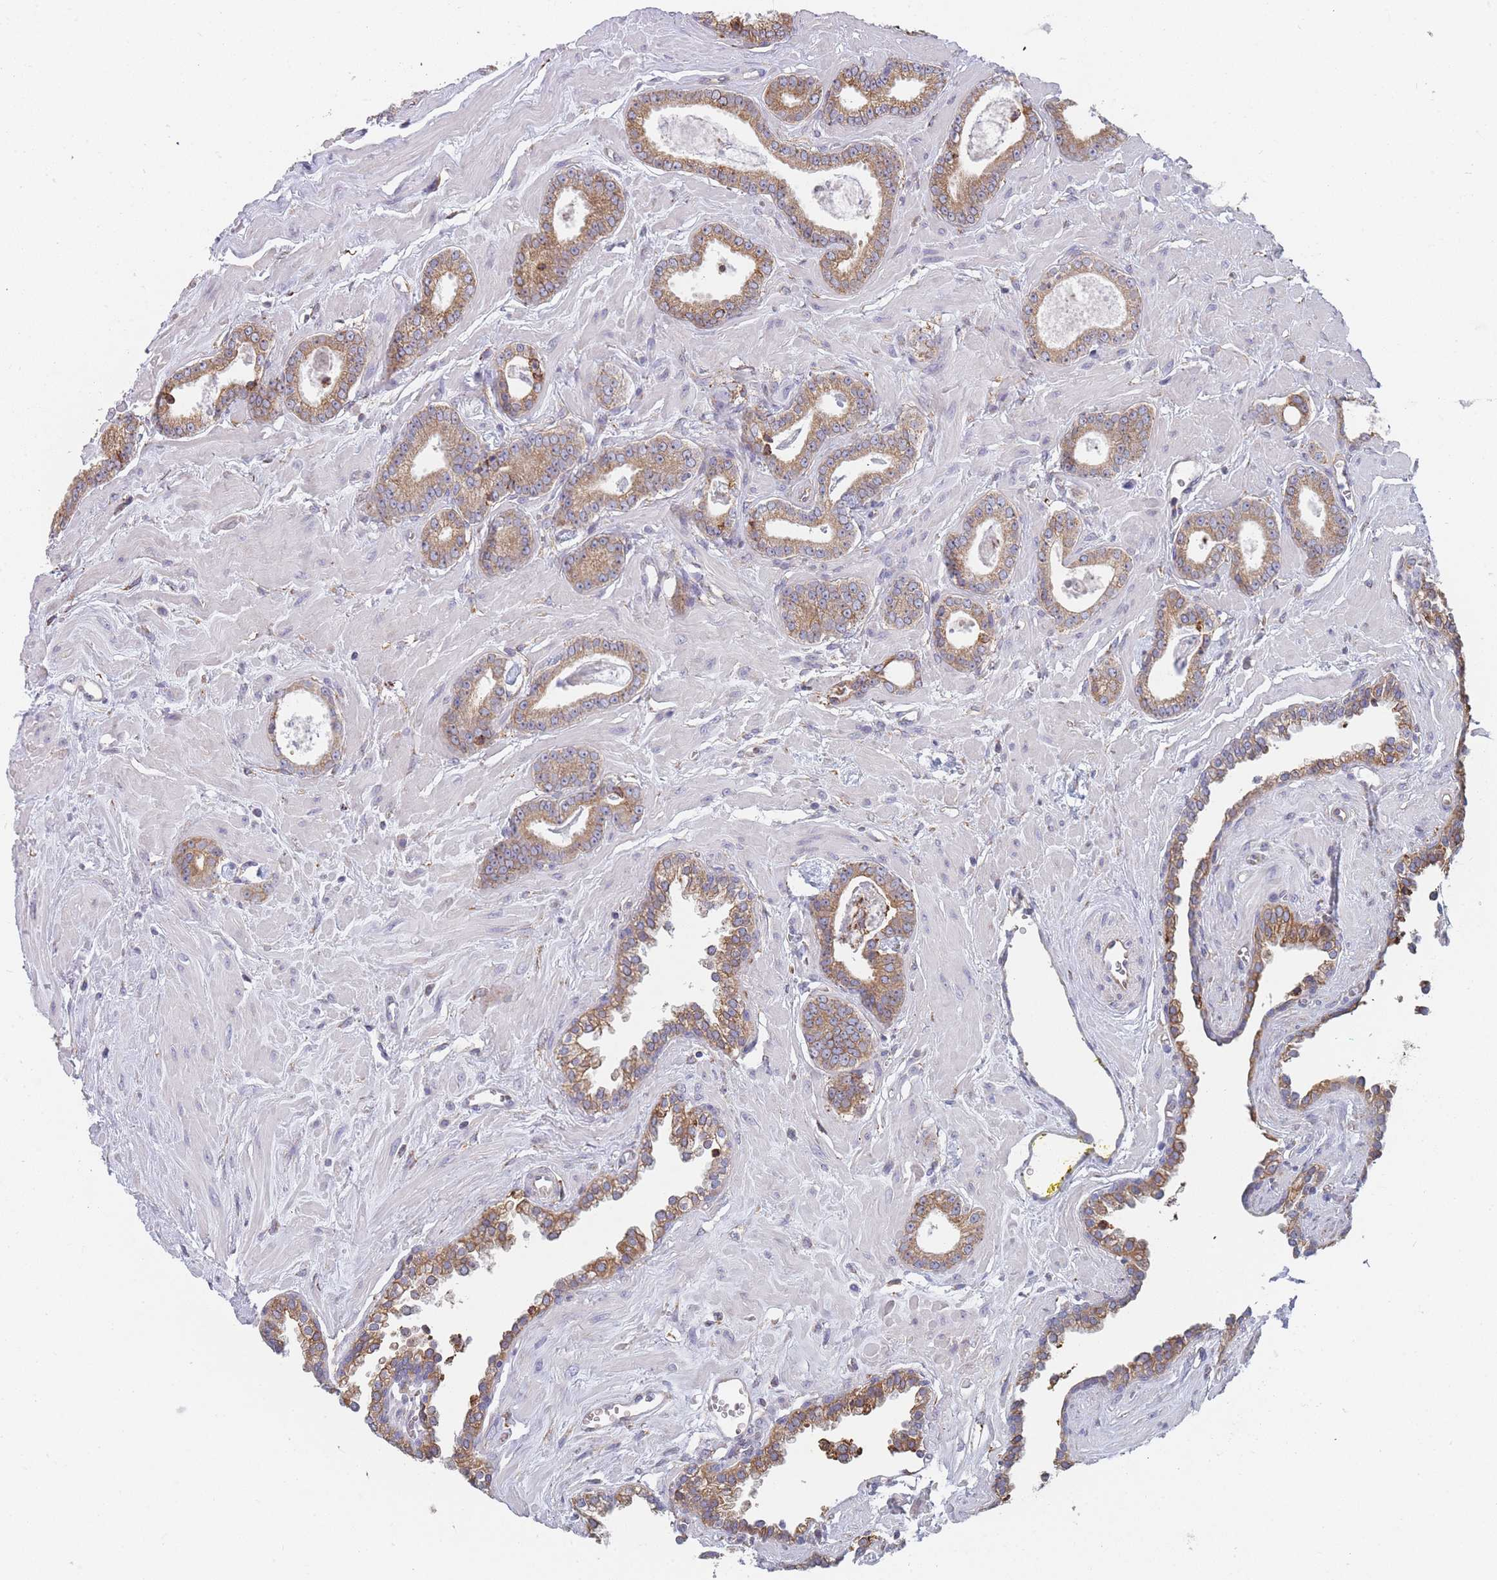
{"staining": {"intensity": "moderate", "quantity": ">75%", "location": "cytoplasmic/membranous"}, "tissue": "prostate cancer", "cell_type": "Tumor cells", "image_type": "cancer", "snomed": [{"axis": "morphology", "description": "Adenocarcinoma, Low grade"}, {"axis": "topography", "description": "Prostate"}], "caption": "An immunohistochemistry image of tumor tissue is shown. Protein staining in brown labels moderate cytoplasmic/membranous positivity in prostate cancer (low-grade adenocarcinoma) within tumor cells. (DAB (3,3'-diaminobenzidine) = brown stain, brightfield microscopy at high magnification).", "gene": "OR7C2", "patient": {"sex": "male", "age": 60}}